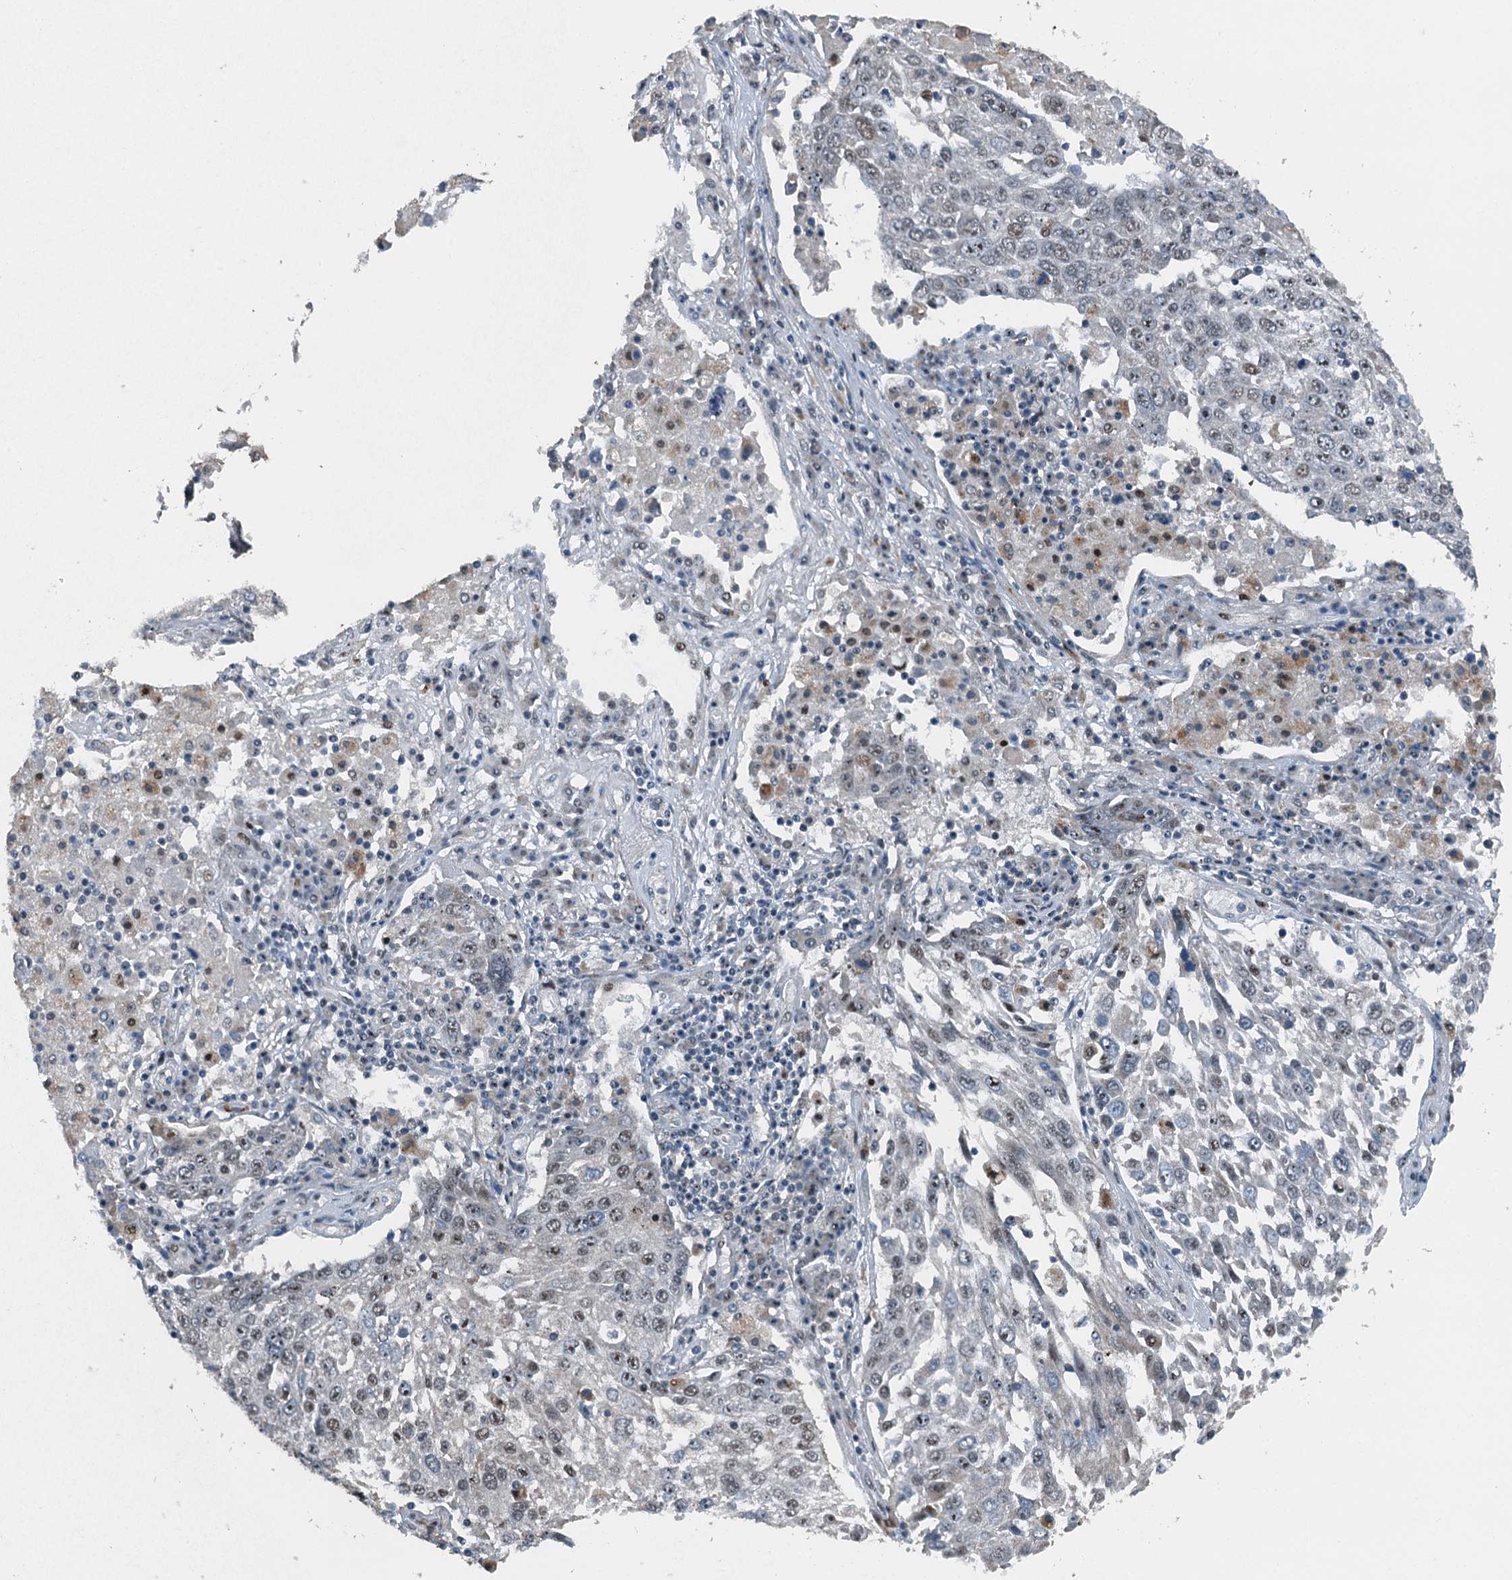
{"staining": {"intensity": "weak", "quantity": "<25%", "location": "nuclear"}, "tissue": "lung cancer", "cell_type": "Tumor cells", "image_type": "cancer", "snomed": [{"axis": "morphology", "description": "Squamous cell carcinoma, NOS"}, {"axis": "topography", "description": "Lung"}], "caption": "Tumor cells show no significant protein staining in lung cancer (squamous cell carcinoma).", "gene": "BMERB1", "patient": {"sex": "male", "age": 65}}